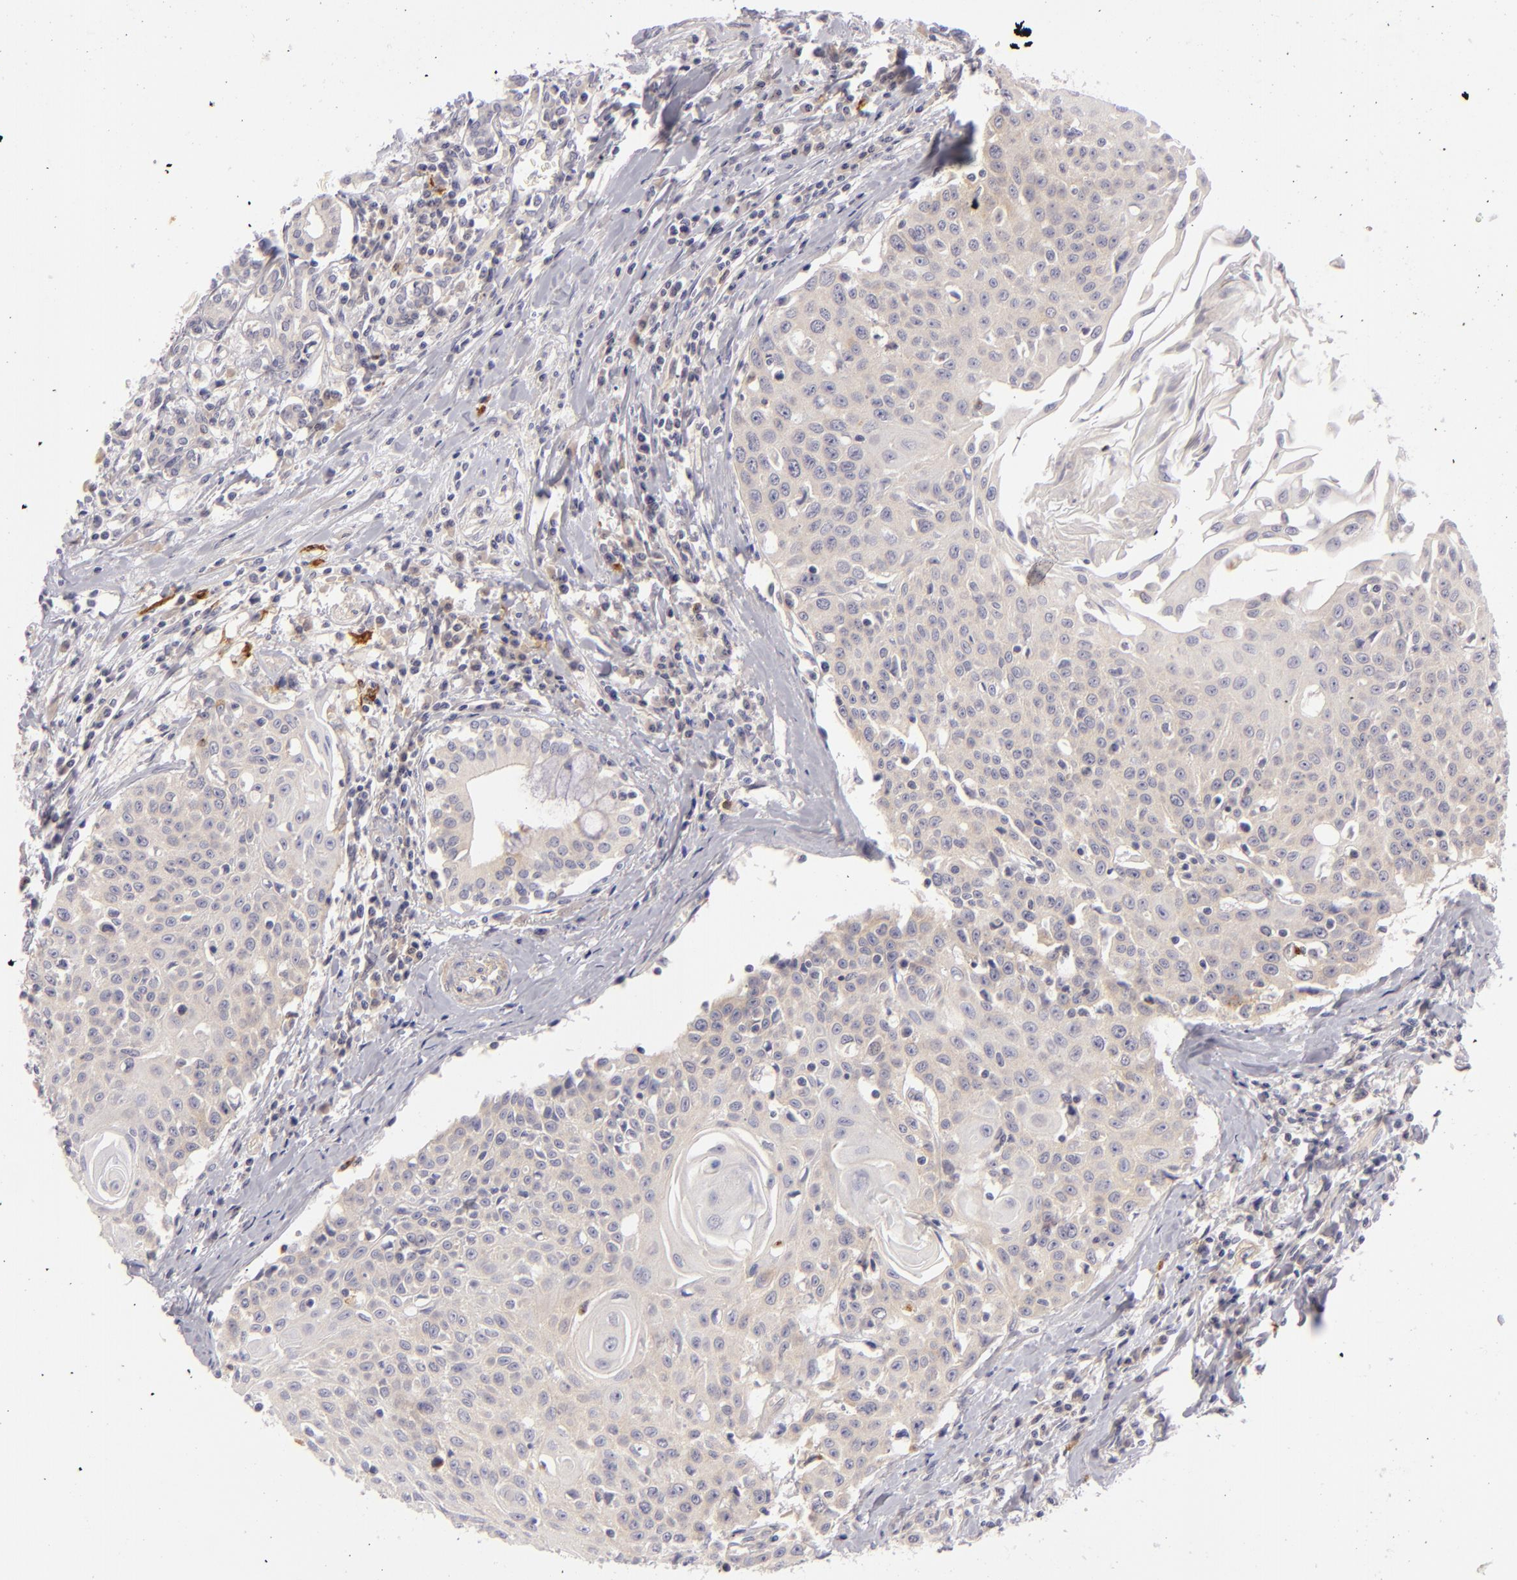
{"staining": {"intensity": "weak", "quantity": "25%-75%", "location": "cytoplasmic/membranous"}, "tissue": "head and neck cancer", "cell_type": "Tumor cells", "image_type": "cancer", "snomed": [{"axis": "morphology", "description": "Squamous cell carcinoma, NOS"}, {"axis": "morphology", "description": "Squamous cell carcinoma, metastatic, NOS"}, {"axis": "topography", "description": "Lymph node"}, {"axis": "topography", "description": "Salivary gland"}, {"axis": "topography", "description": "Head-Neck"}], "caption": "About 25%-75% of tumor cells in human head and neck cancer (squamous cell carcinoma) demonstrate weak cytoplasmic/membranous protein positivity as visualized by brown immunohistochemical staining.", "gene": "CD83", "patient": {"sex": "female", "age": 74}}